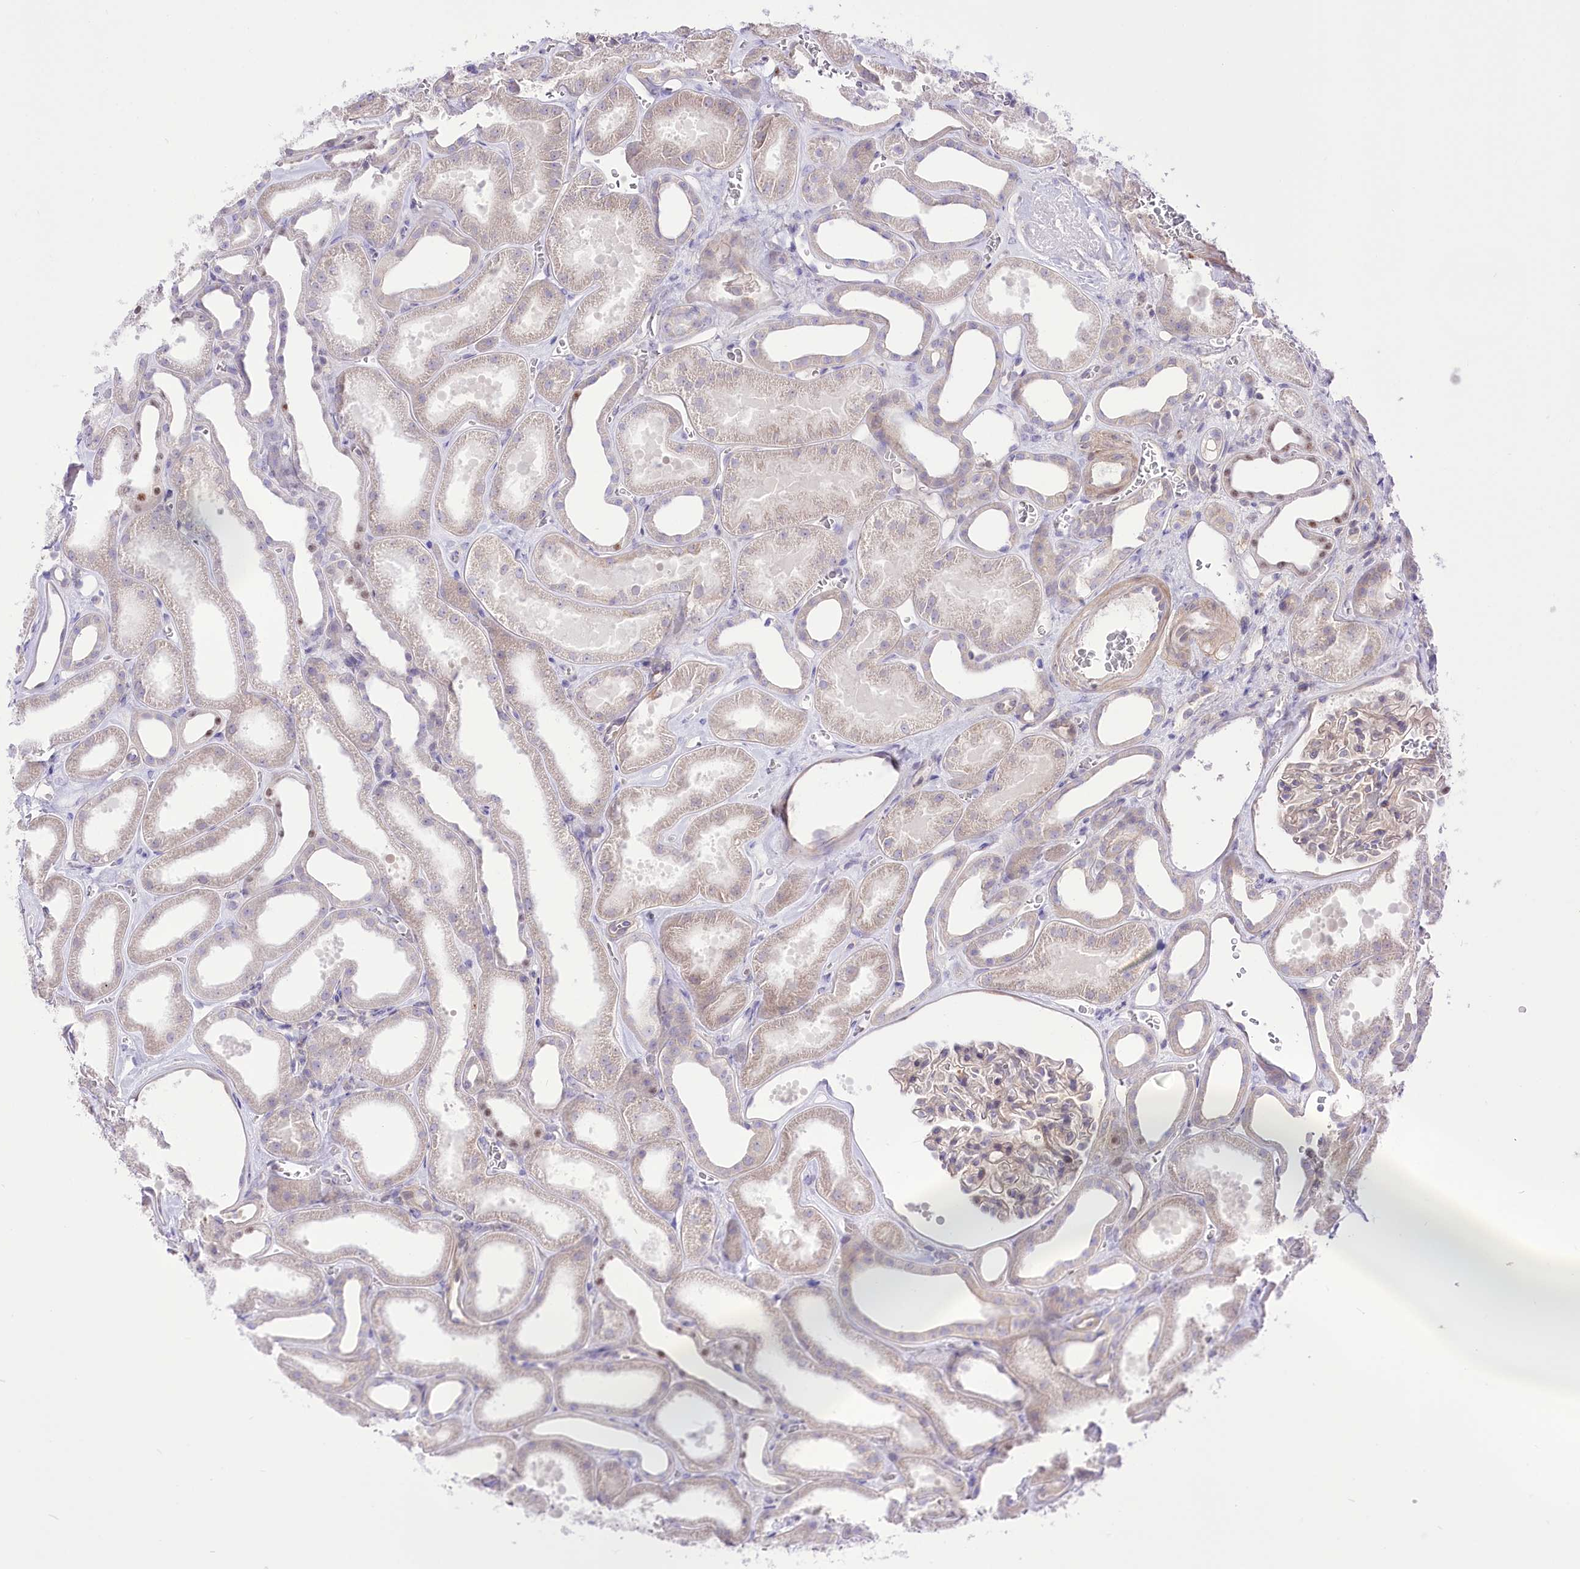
{"staining": {"intensity": "weak", "quantity": "<25%", "location": "cytoplasmic/membranous,nuclear"}, "tissue": "kidney", "cell_type": "Cells in glomeruli", "image_type": "normal", "snomed": [{"axis": "morphology", "description": "Normal tissue, NOS"}, {"axis": "morphology", "description": "Adenocarcinoma, NOS"}, {"axis": "topography", "description": "Kidney"}], "caption": "Immunohistochemistry histopathology image of normal human kidney stained for a protein (brown), which shows no staining in cells in glomeruli.", "gene": "HELT", "patient": {"sex": "female", "age": 68}}